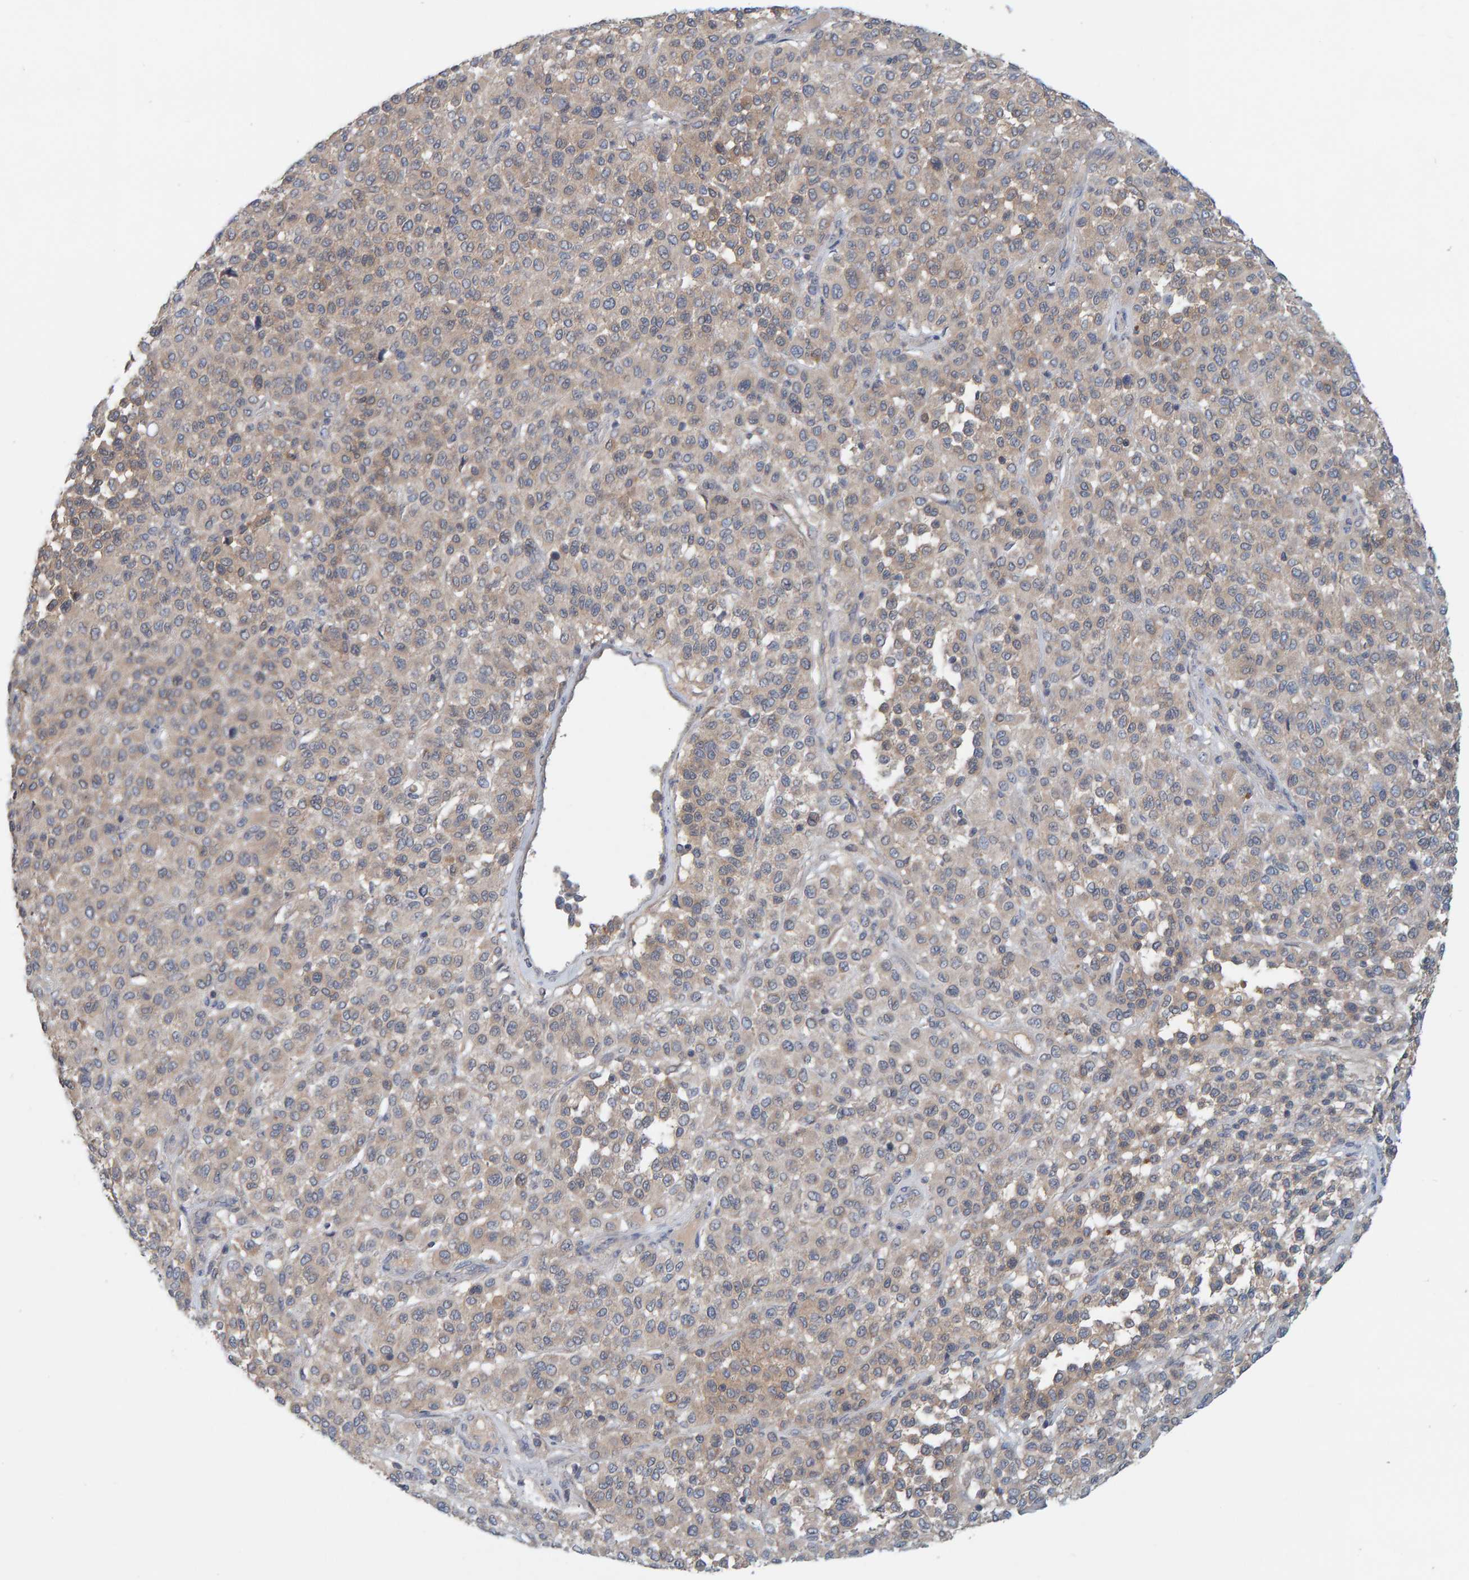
{"staining": {"intensity": "weak", "quantity": ">75%", "location": "cytoplasmic/membranous"}, "tissue": "melanoma", "cell_type": "Tumor cells", "image_type": "cancer", "snomed": [{"axis": "morphology", "description": "Malignant melanoma, Metastatic site"}, {"axis": "topography", "description": "Pancreas"}], "caption": "Protein expression by immunohistochemistry displays weak cytoplasmic/membranous expression in approximately >75% of tumor cells in melanoma.", "gene": "TATDN1", "patient": {"sex": "female", "age": 30}}